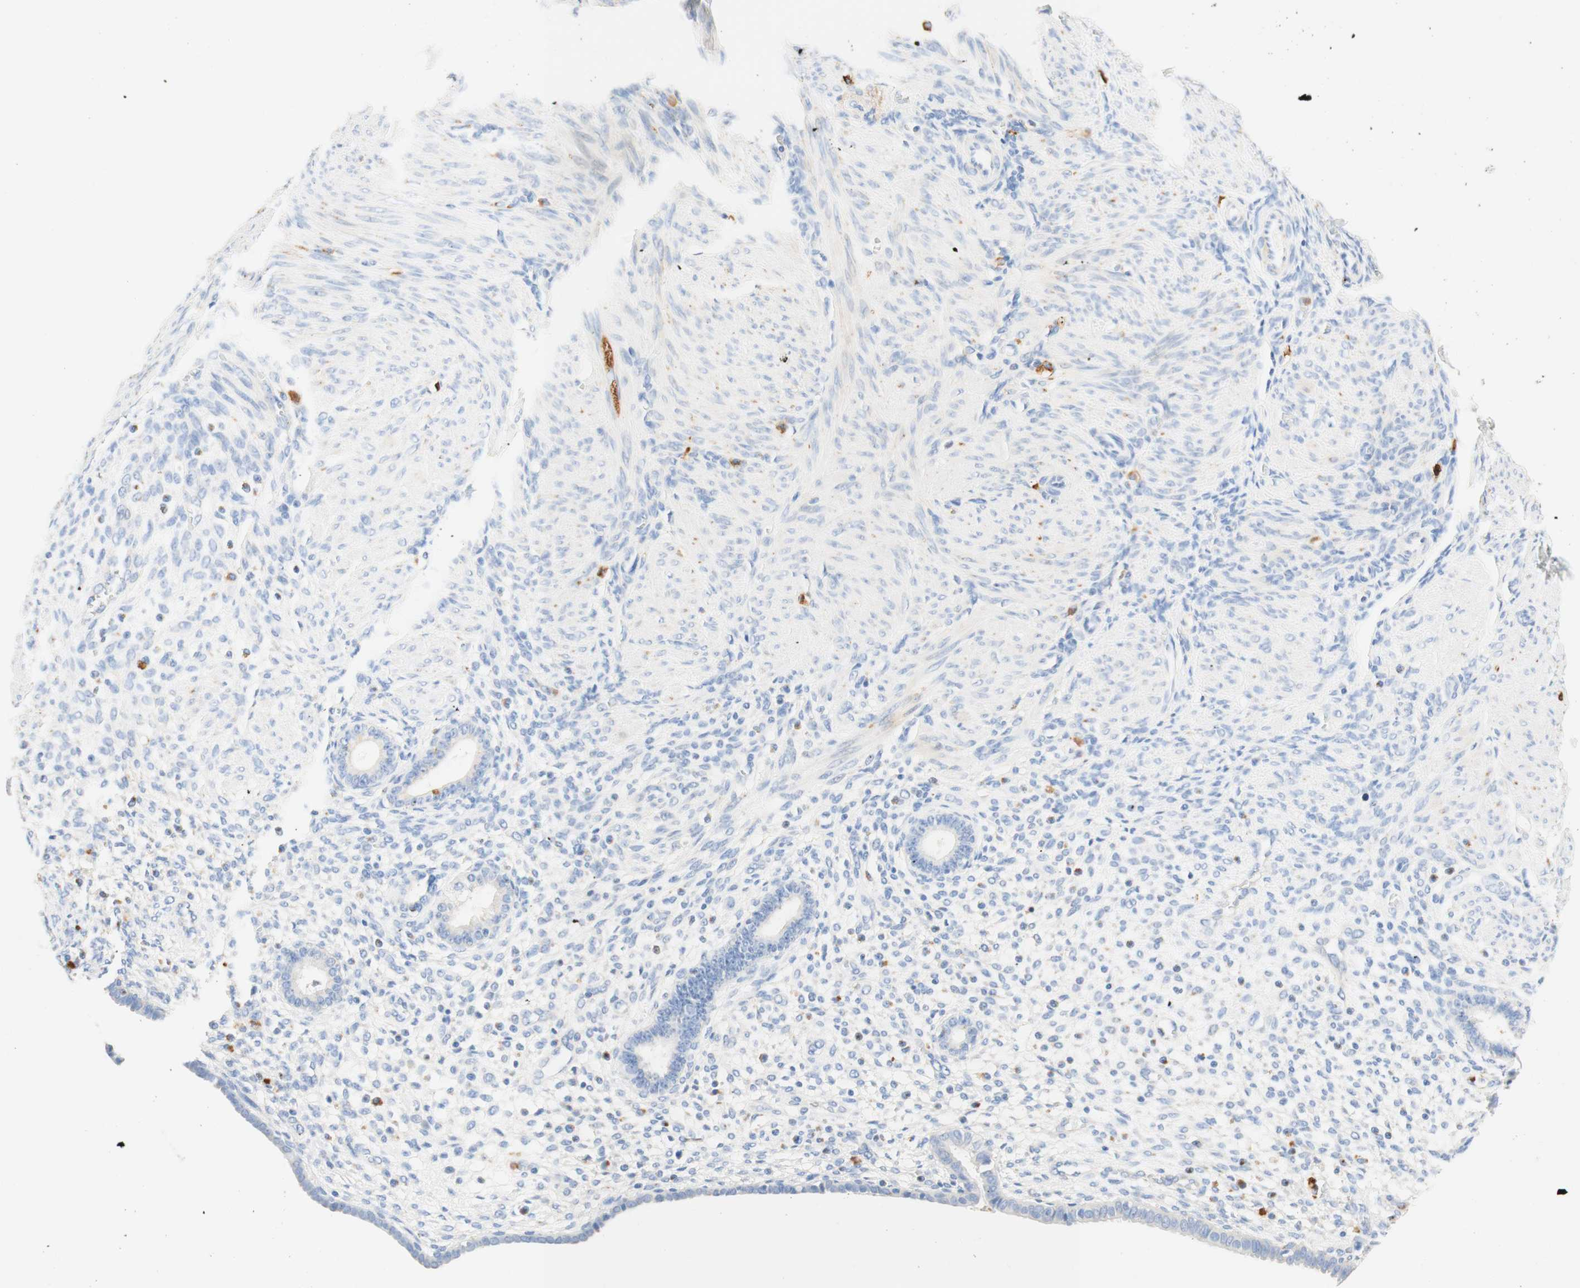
{"staining": {"intensity": "negative", "quantity": "none", "location": "none"}, "tissue": "endometrium", "cell_type": "Cells in endometrial stroma", "image_type": "normal", "snomed": [{"axis": "morphology", "description": "Normal tissue, NOS"}, {"axis": "topography", "description": "Endometrium"}], "caption": "DAB (3,3'-diaminobenzidine) immunohistochemical staining of benign human endometrium shows no significant positivity in cells in endometrial stroma. Nuclei are stained in blue.", "gene": "CD63", "patient": {"sex": "female", "age": 72}}